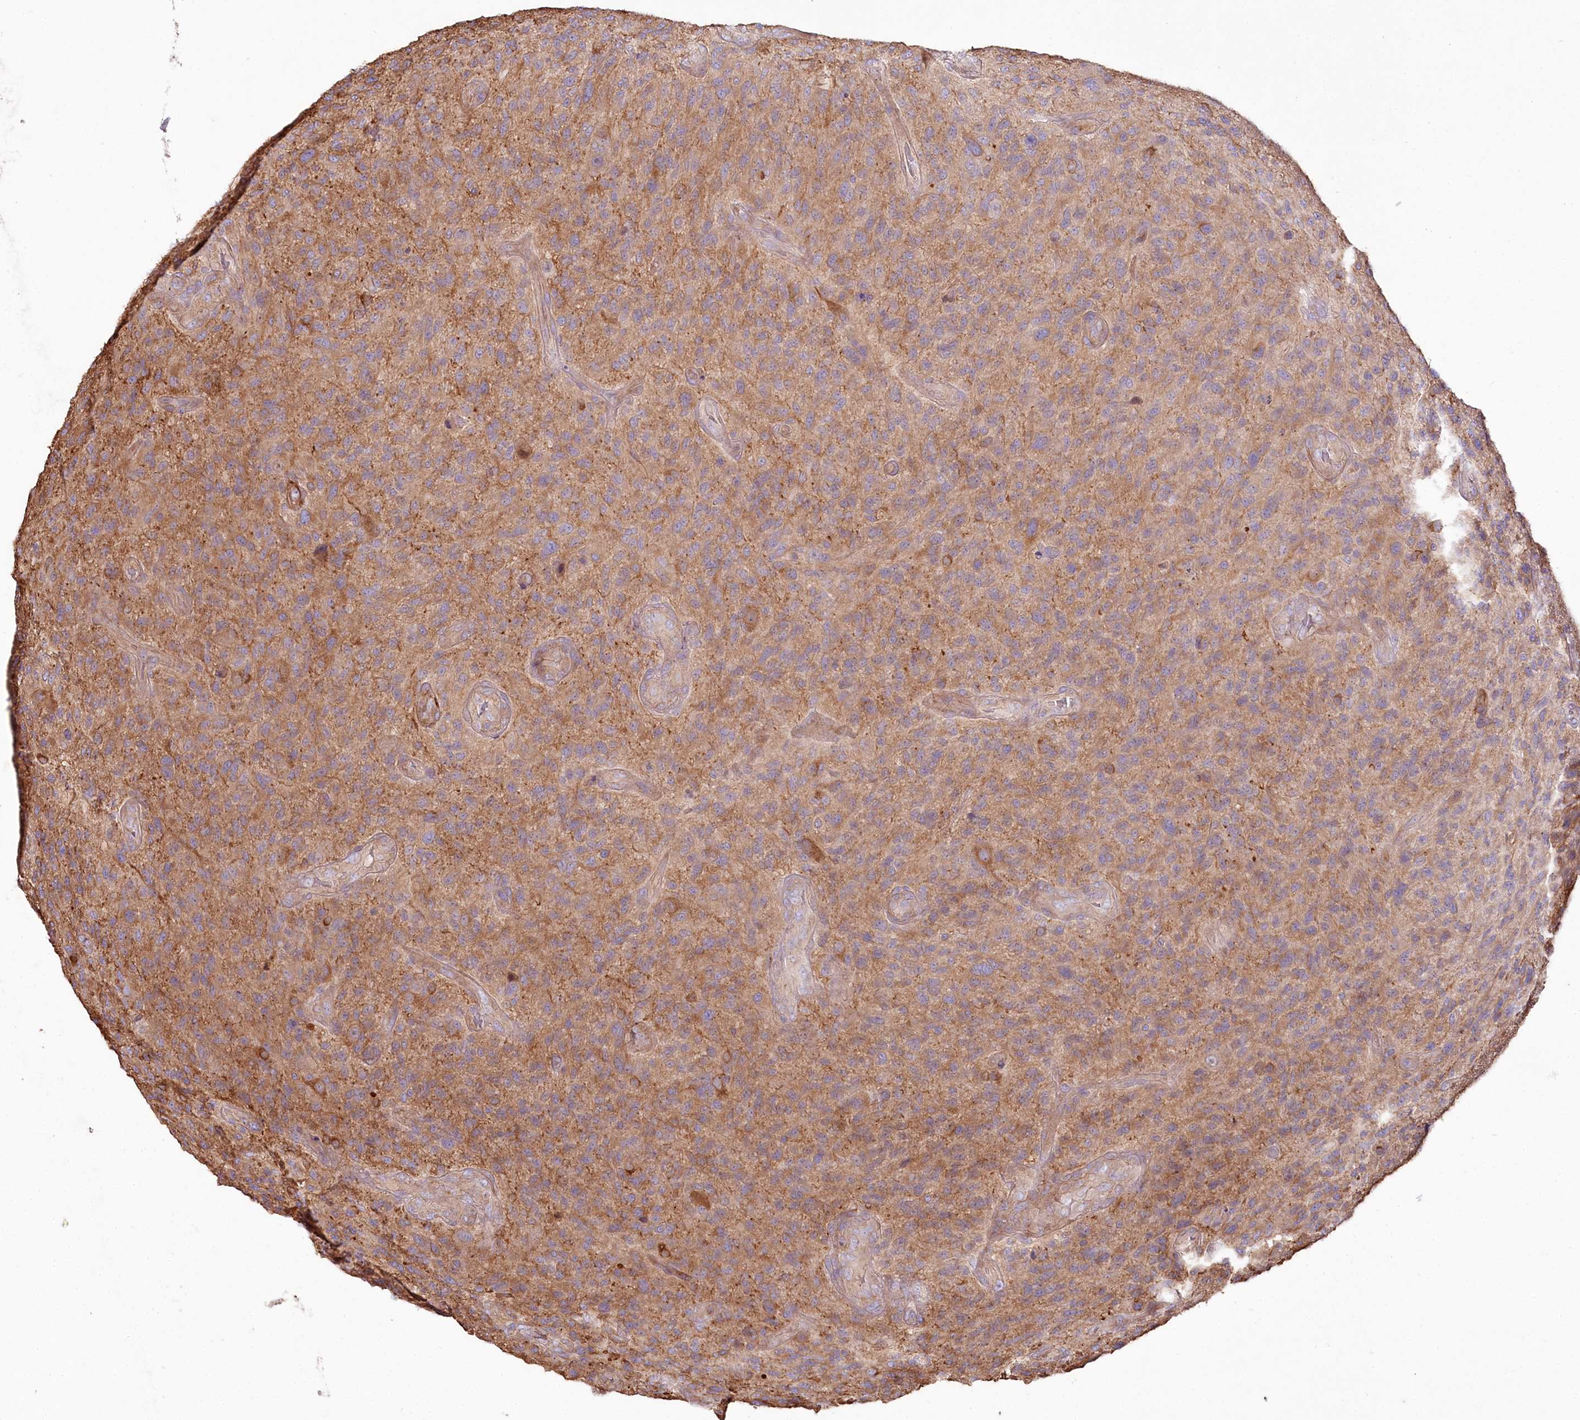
{"staining": {"intensity": "moderate", "quantity": "25%-75%", "location": "cytoplasmic/membranous"}, "tissue": "glioma", "cell_type": "Tumor cells", "image_type": "cancer", "snomed": [{"axis": "morphology", "description": "Glioma, malignant, High grade"}, {"axis": "topography", "description": "Brain"}], "caption": "Malignant glioma (high-grade) was stained to show a protein in brown. There is medium levels of moderate cytoplasmic/membranous staining in about 25%-75% of tumor cells.", "gene": "SUMF1", "patient": {"sex": "male", "age": 47}}